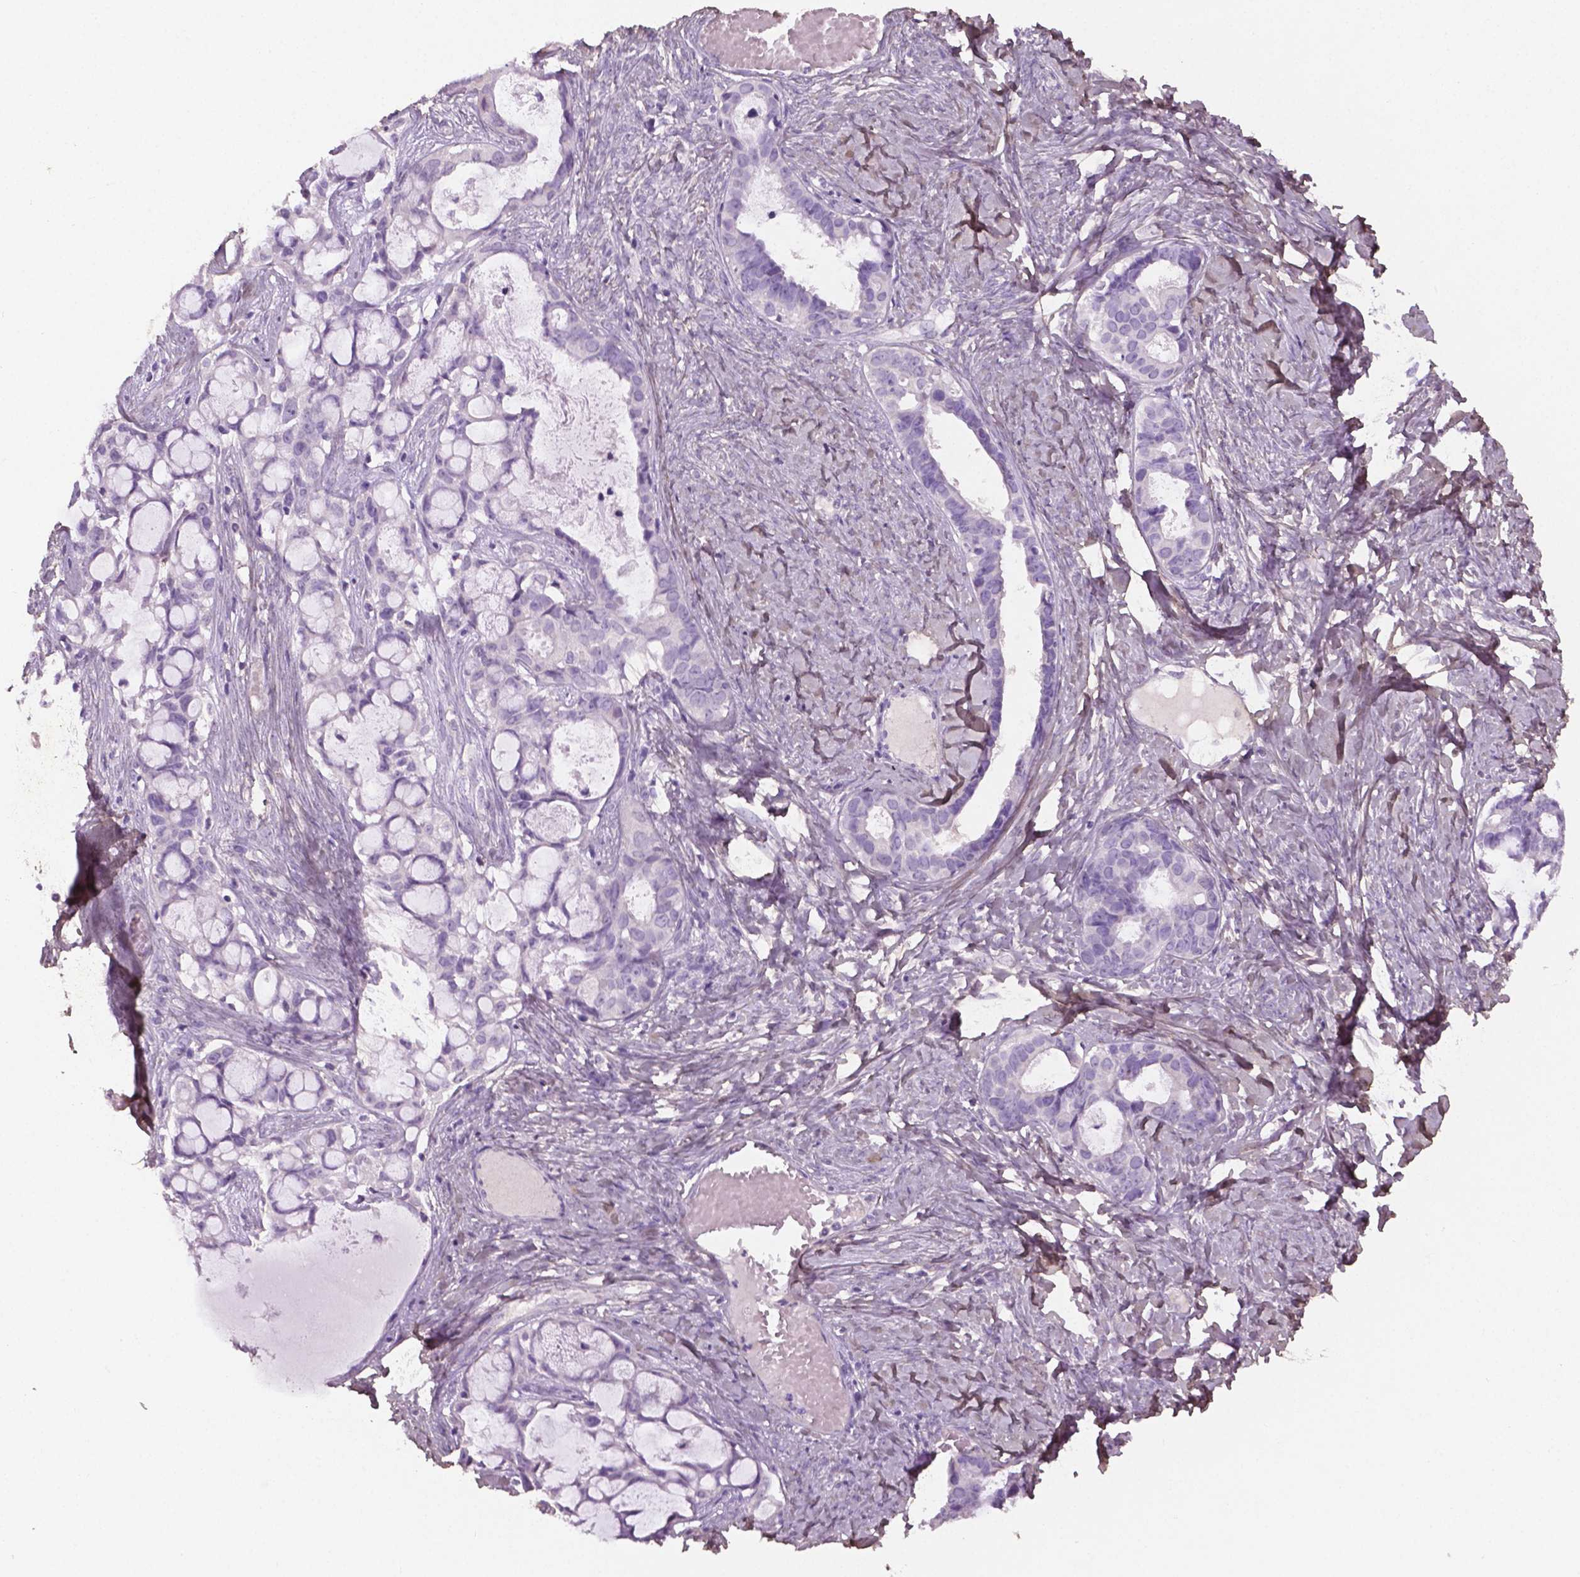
{"staining": {"intensity": "negative", "quantity": "none", "location": "none"}, "tissue": "ovarian cancer", "cell_type": "Tumor cells", "image_type": "cancer", "snomed": [{"axis": "morphology", "description": "Cystadenocarcinoma, serous, NOS"}, {"axis": "topography", "description": "Ovary"}], "caption": "The photomicrograph reveals no significant expression in tumor cells of ovarian cancer. (DAB (3,3'-diaminobenzidine) IHC with hematoxylin counter stain).", "gene": "DLG2", "patient": {"sex": "female", "age": 69}}